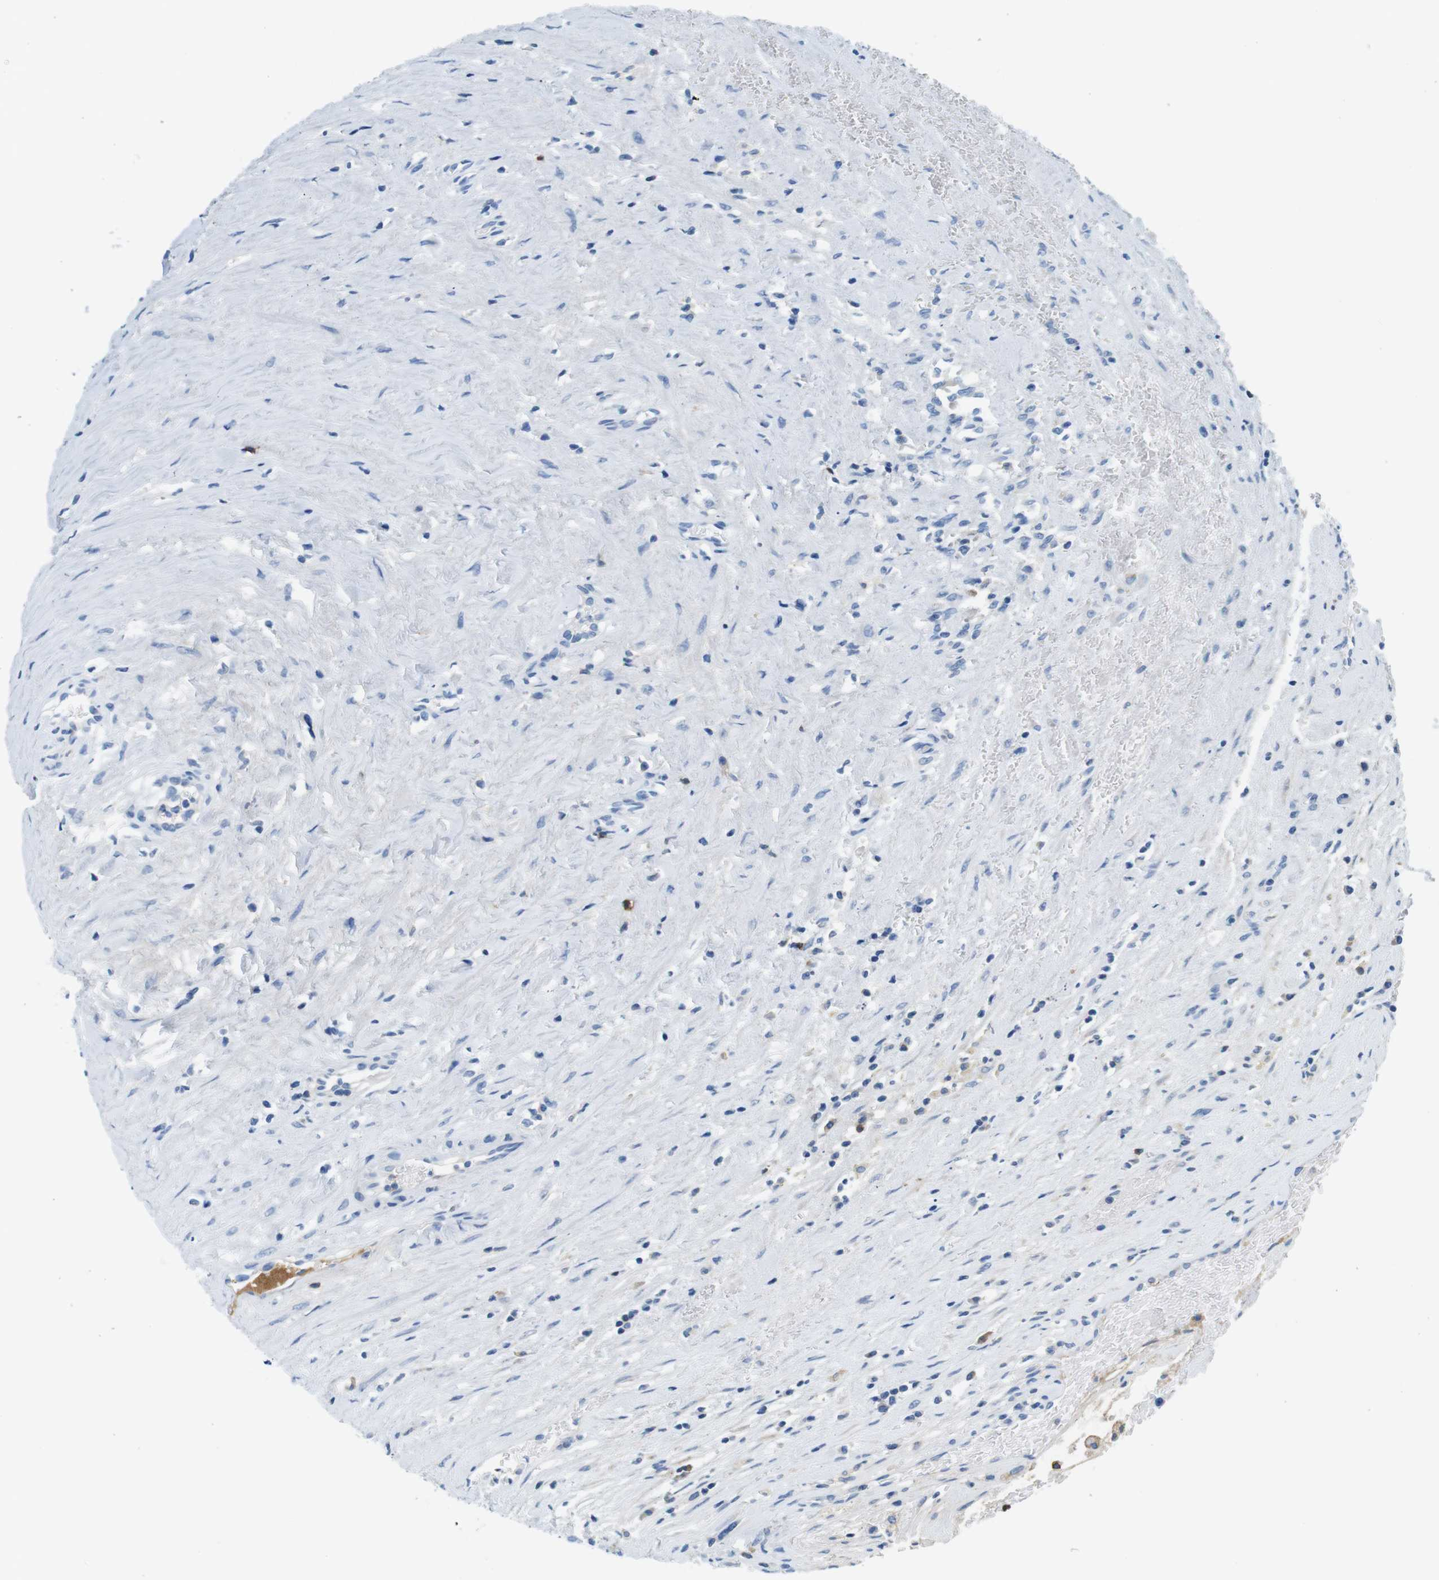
{"staining": {"intensity": "negative", "quantity": "none", "location": "none"}, "tissue": "testis cancer", "cell_type": "Tumor cells", "image_type": "cancer", "snomed": [{"axis": "morphology", "description": "Seminoma, NOS"}, {"axis": "morphology", "description": "Carcinoma, Embryonal, NOS"}, {"axis": "topography", "description": "Testis"}], "caption": "Protein analysis of testis cancer (embryonal carcinoma) exhibits no significant staining in tumor cells.", "gene": "IGHD", "patient": {"sex": "male", "age": 52}}